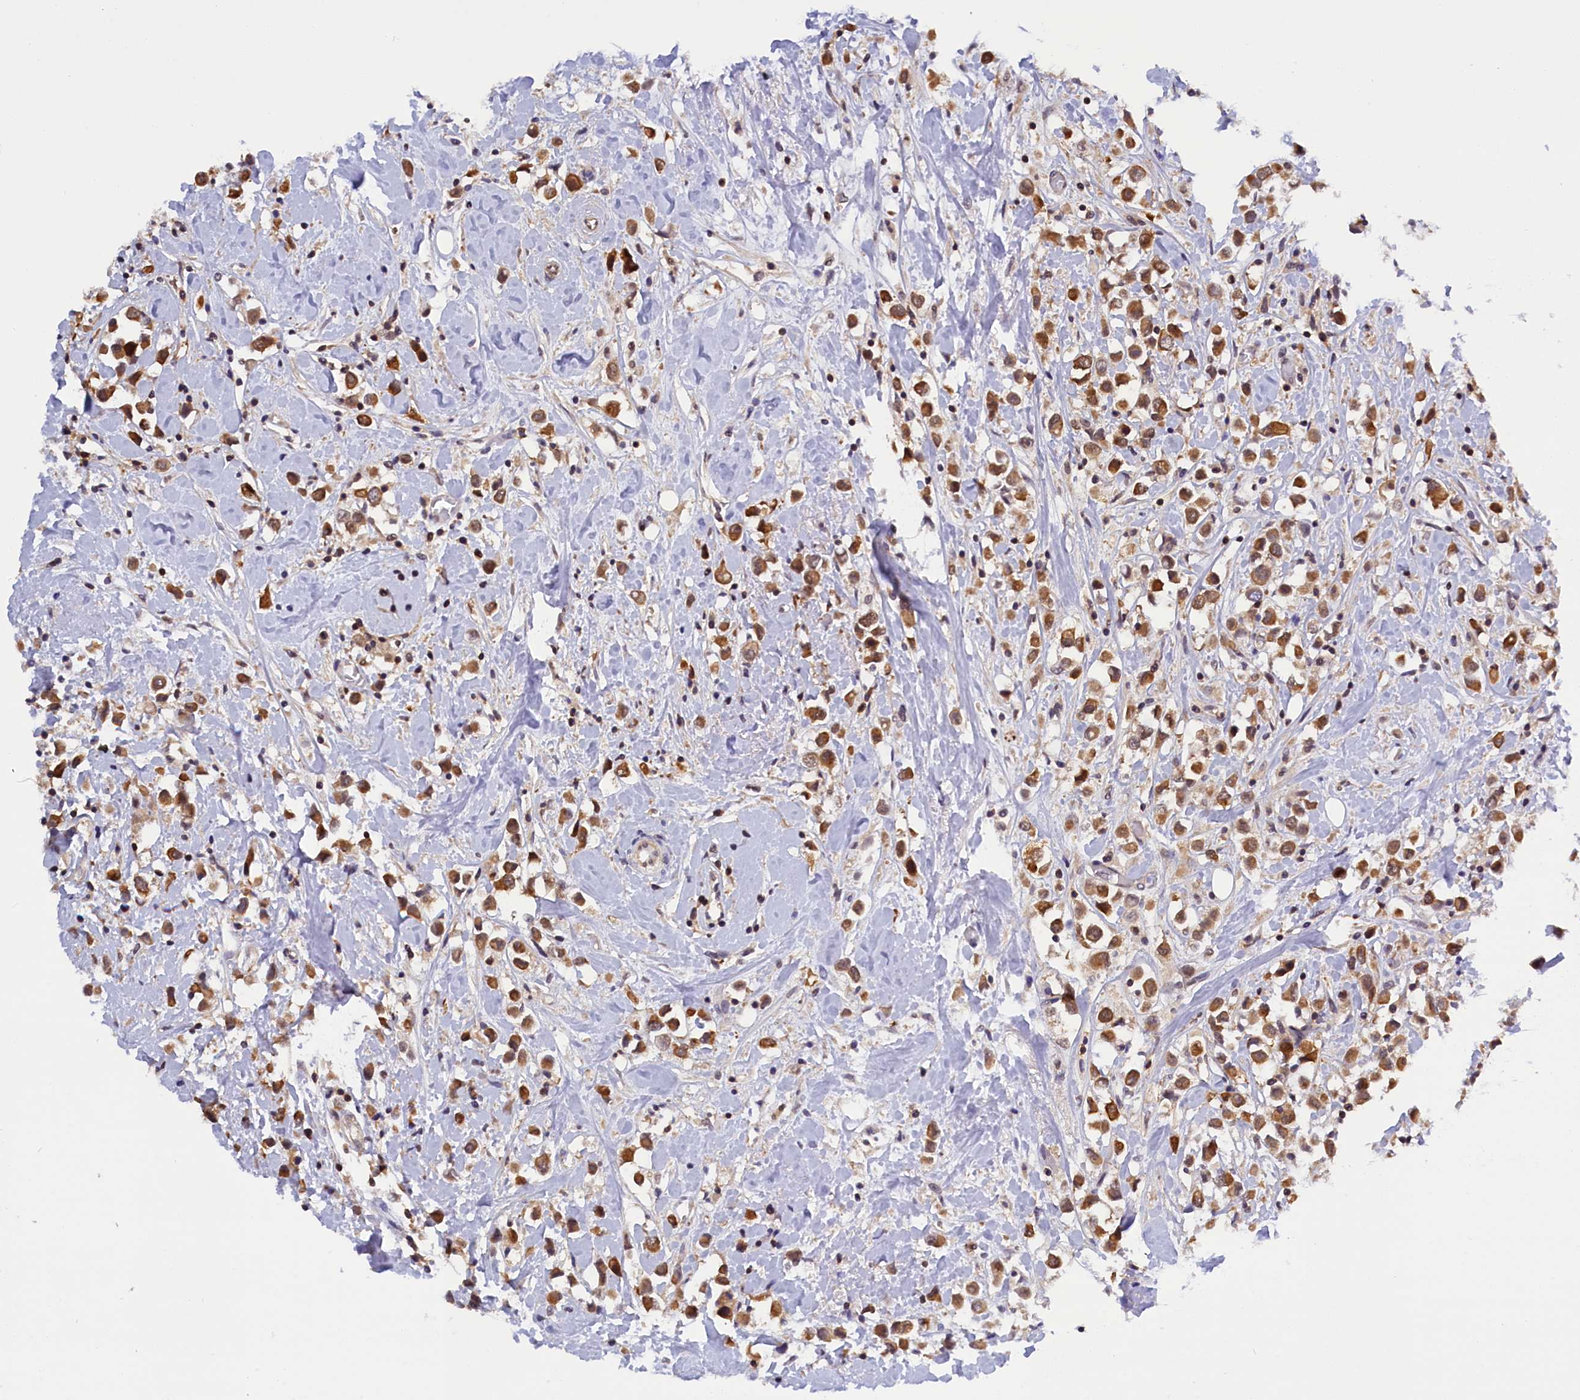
{"staining": {"intensity": "moderate", "quantity": ">75%", "location": "cytoplasmic/membranous"}, "tissue": "breast cancer", "cell_type": "Tumor cells", "image_type": "cancer", "snomed": [{"axis": "morphology", "description": "Duct carcinoma"}, {"axis": "topography", "description": "Breast"}], "caption": "Protein analysis of breast cancer (infiltrating ductal carcinoma) tissue demonstrates moderate cytoplasmic/membranous expression in approximately >75% of tumor cells. (Stains: DAB (3,3'-diaminobenzidine) in brown, nuclei in blue, Microscopy: brightfield microscopy at high magnification).", "gene": "TBCB", "patient": {"sex": "female", "age": 61}}